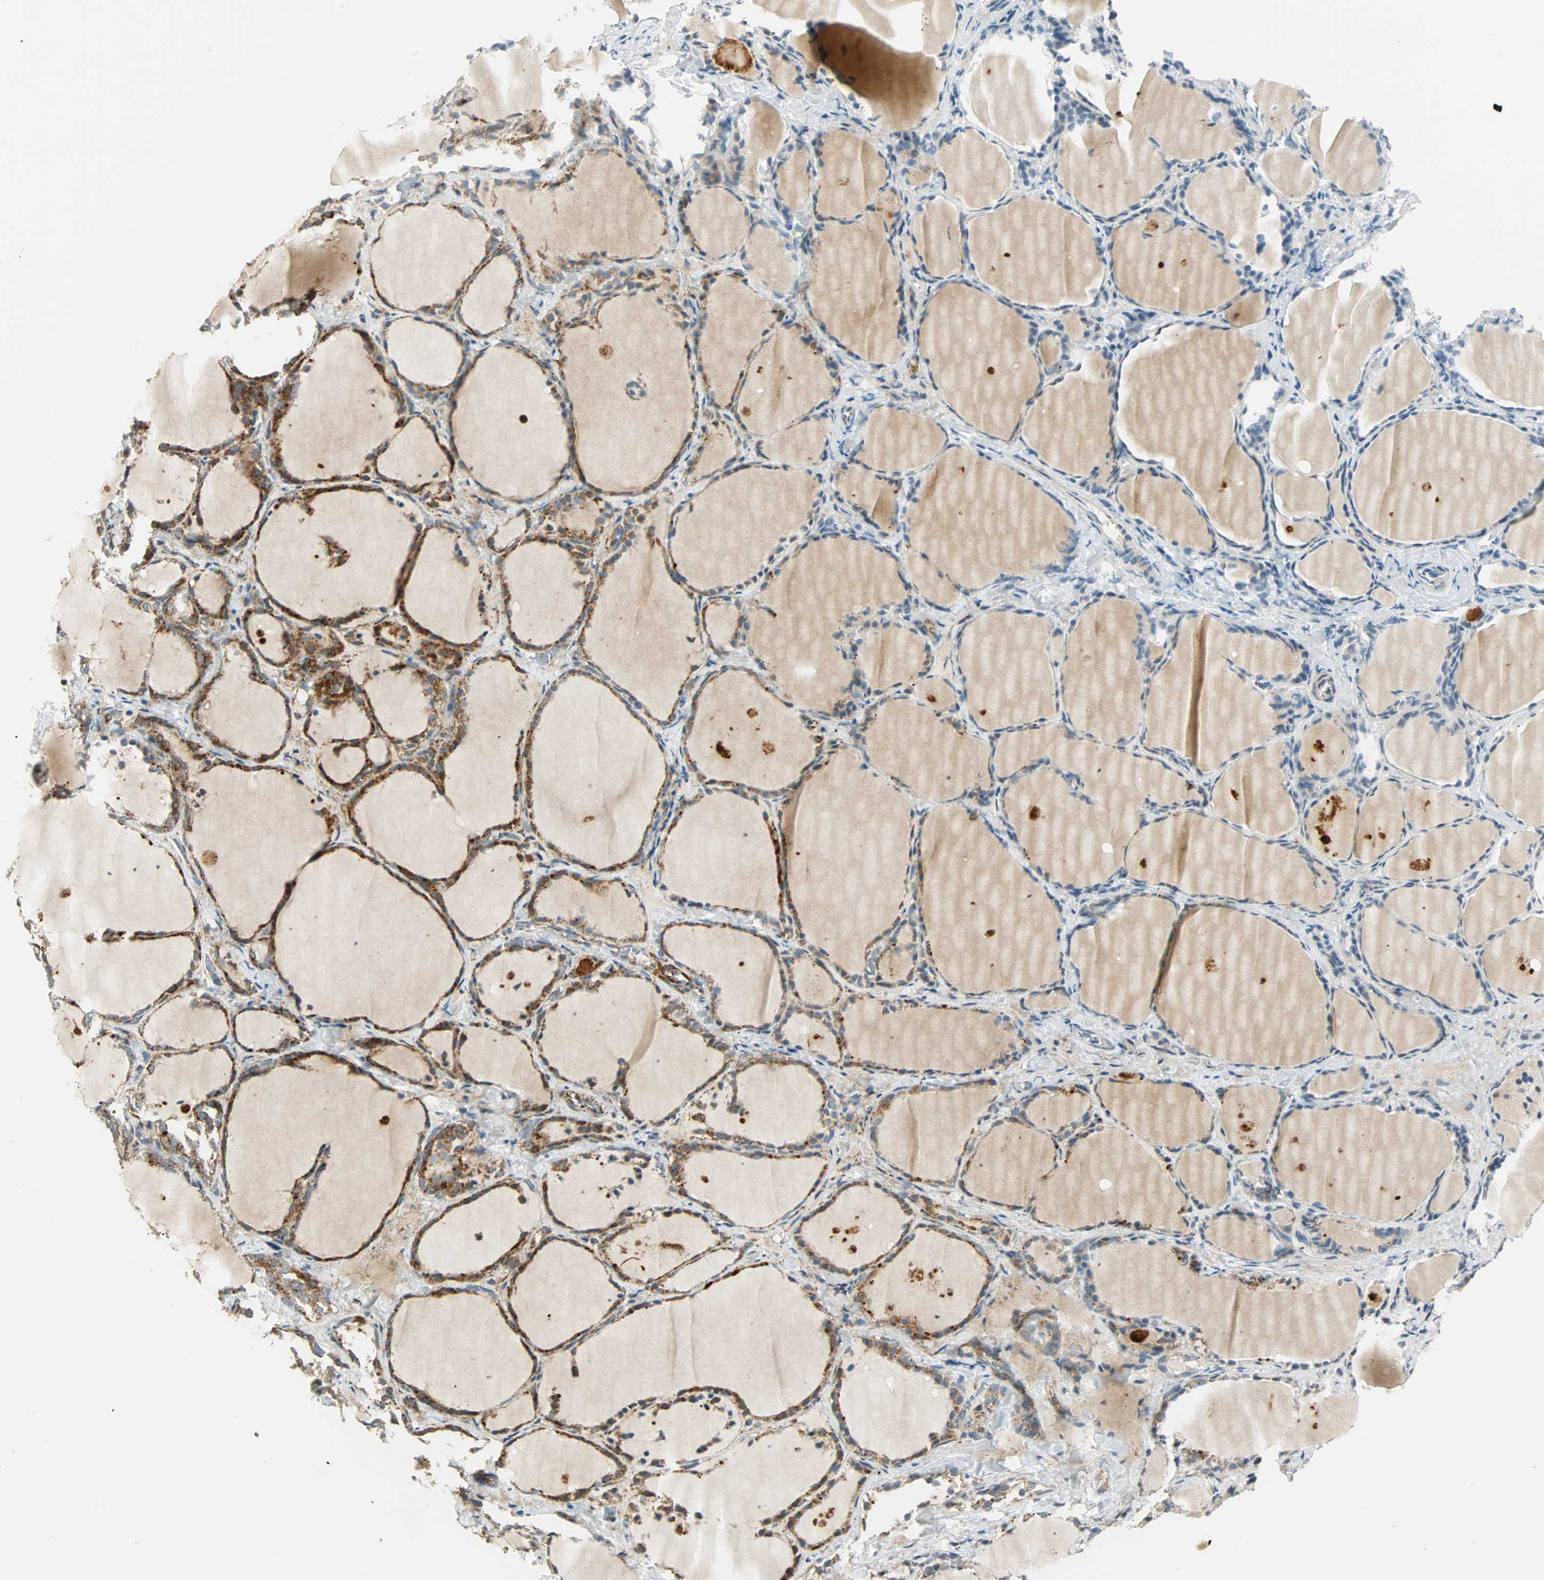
{"staining": {"intensity": "moderate", "quantity": ">75%", "location": "cytoplasmic/membranous"}, "tissue": "thyroid gland", "cell_type": "Glandular cells", "image_type": "normal", "snomed": [{"axis": "morphology", "description": "Normal tissue, NOS"}, {"axis": "morphology", "description": "Papillary adenocarcinoma, NOS"}, {"axis": "topography", "description": "Thyroid gland"}], "caption": "This photomicrograph displays IHC staining of normal human thyroid gland, with medium moderate cytoplasmic/membranous staining in about >75% of glandular cells.", "gene": "SPRY4", "patient": {"sex": "female", "age": 30}}